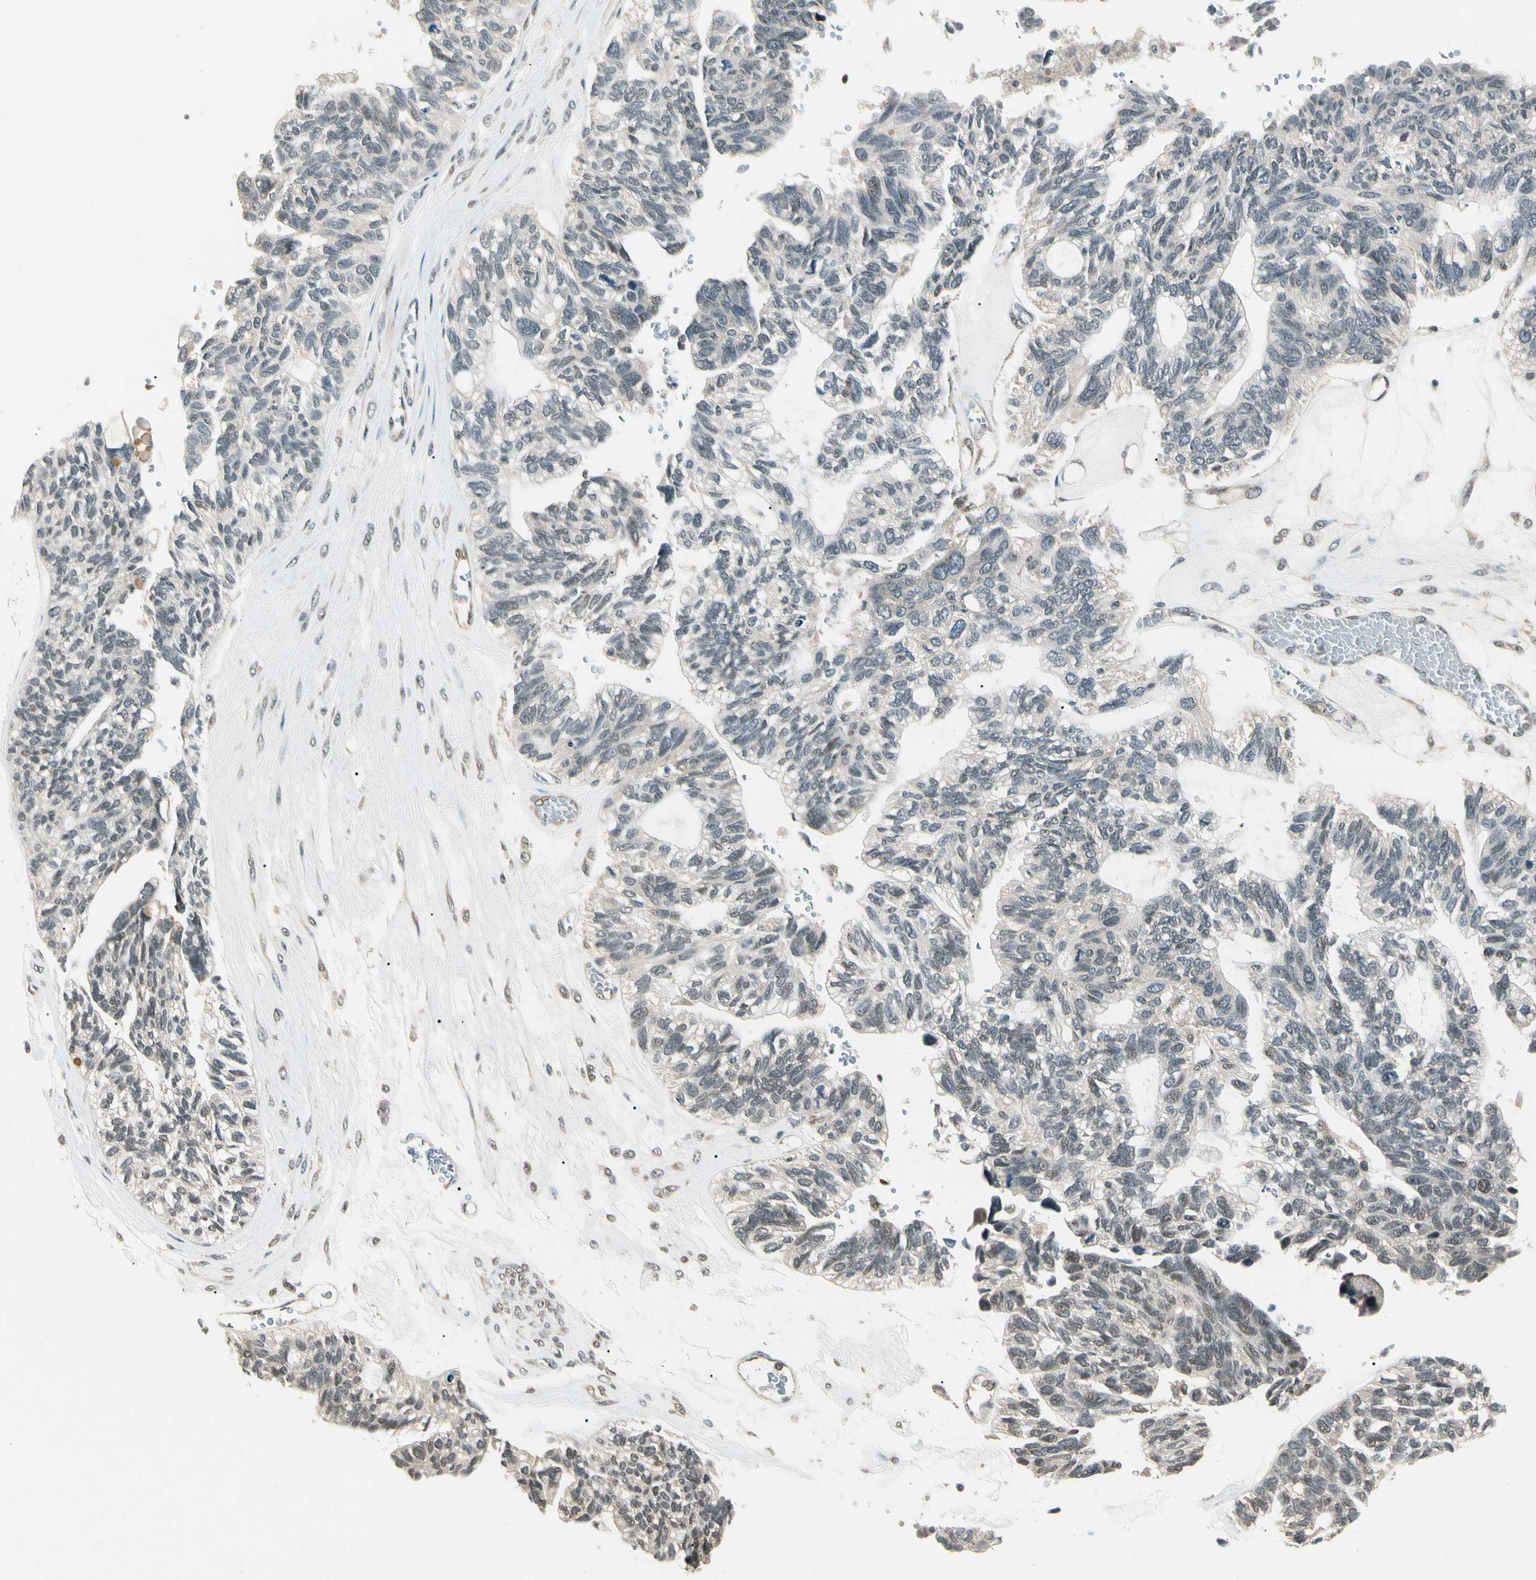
{"staining": {"intensity": "weak", "quantity": "<25%", "location": "cytoplasmic/membranous,nuclear"}, "tissue": "ovarian cancer", "cell_type": "Tumor cells", "image_type": "cancer", "snomed": [{"axis": "morphology", "description": "Cystadenocarcinoma, serous, NOS"}, {"axis": "topography", "description": "Ovary"}], "caption": "Ovarian serous cystadenocarcinoma was stained to show a protein in brown. There is no significant expression in tumor cells. The staining is performed using DAB (3,3'-diaminobenzidine) brown chromogen with nuclei counter-stained in using hematoxylin.", "gene": "ZSCAN12", "patient": {"sex": "female", "age": 79}}